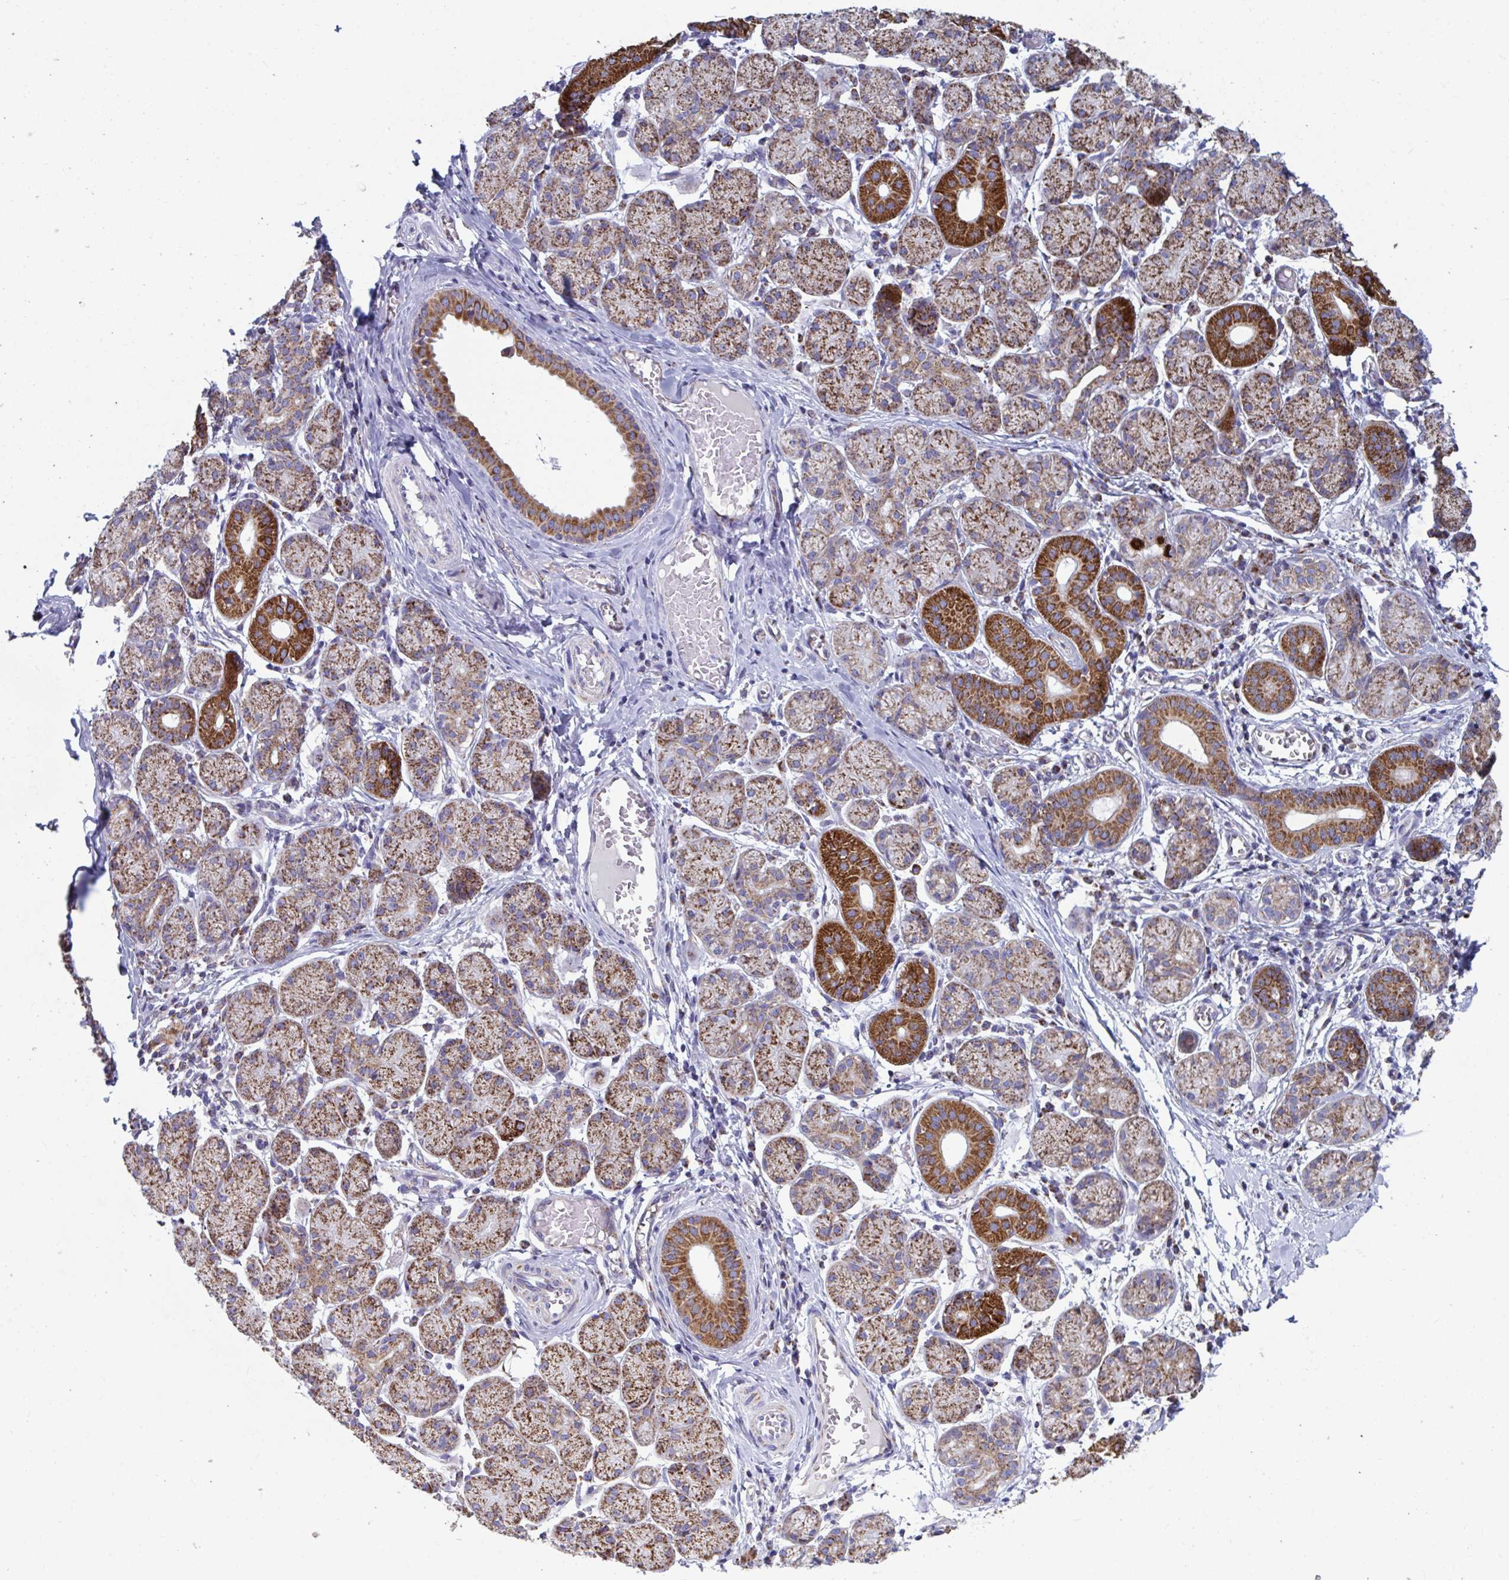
{"staining": {"intensity": "strong", "quantity": ">75%", "location": "cytoplasmic/membranous"}, "tissue": "salivary gland", "cell_type": "Glandular cells", "image_type": "normal", "snomed": [{"axis": "morphology", "description": "Normal tissue, NOS"}, {"axis": "topography", "description": "Salivary gland"}], "caption": "Immunohistochemistry image of unremarkable human salivary gland stained for a protein (brown), which exhibits high levels of strong cytoplasmic/membranous staining in about >75% of glandular cells.", "gene": "BCAT2", "patient": {"sex": "female", "age": 24}}